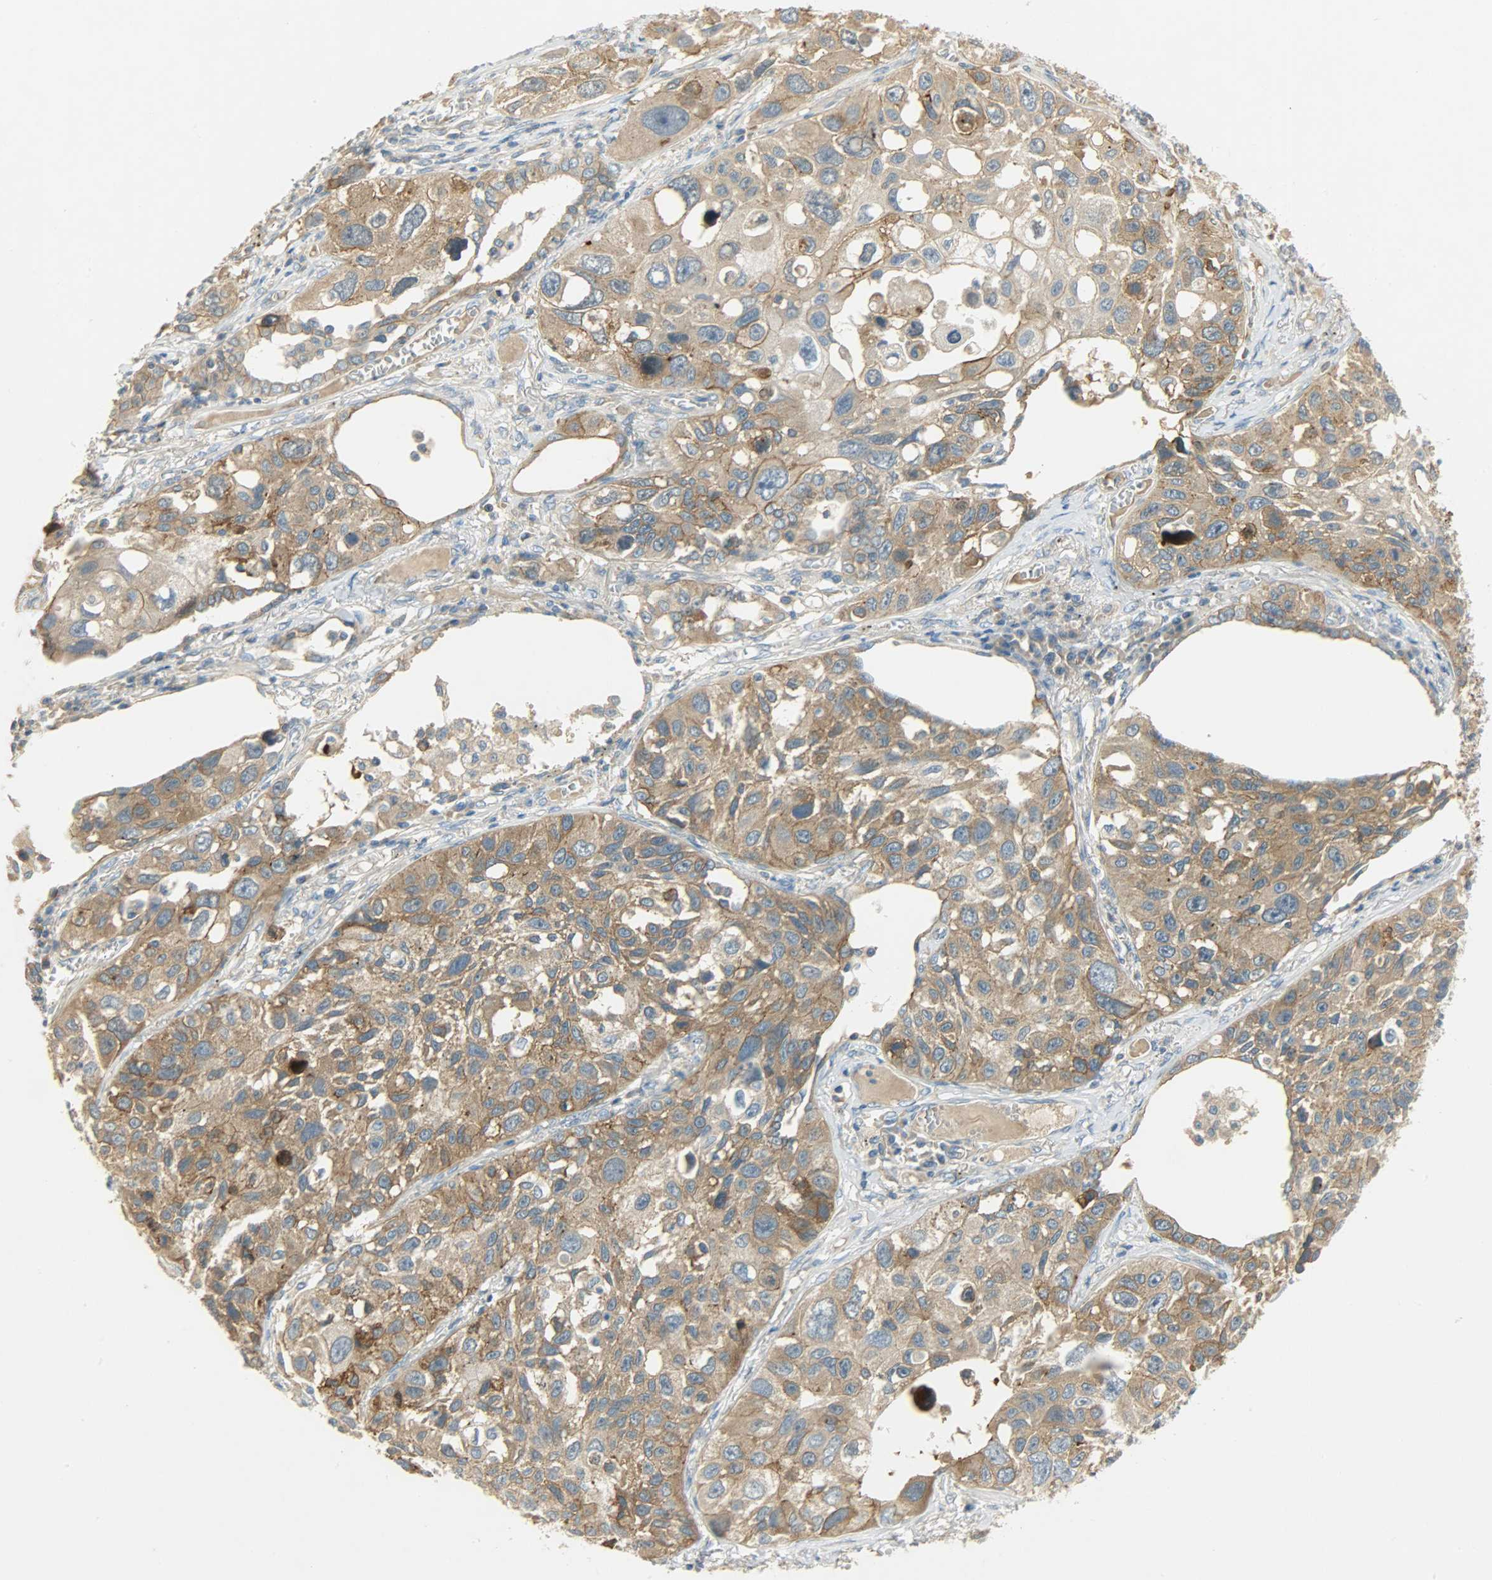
{"staining": {"intensity": "strong", "quantity": ">75%", "location": "cytoplasmic/membranous"}, "tissue": "lung cancer", "cell_type": "Tumor cells", "image_type": "cancer", "snomed": [{"axis": "morphology", "description": "Squamous cell carcinoma, NOS"}, {"axis": "topography", "description": "Lung"}], "caption": "This micrograph demonstrates lung cancer (squamous cell carcinoma) stained with immunohistochemistry (IHC) to label a protein in brown. The cytoplasmic/membranous of tumor cells show strong positivity for the protein. Nuclei are counter-stained blue.", "gene": "DSG2", "patient": {"sex": "male", "age": 71}}